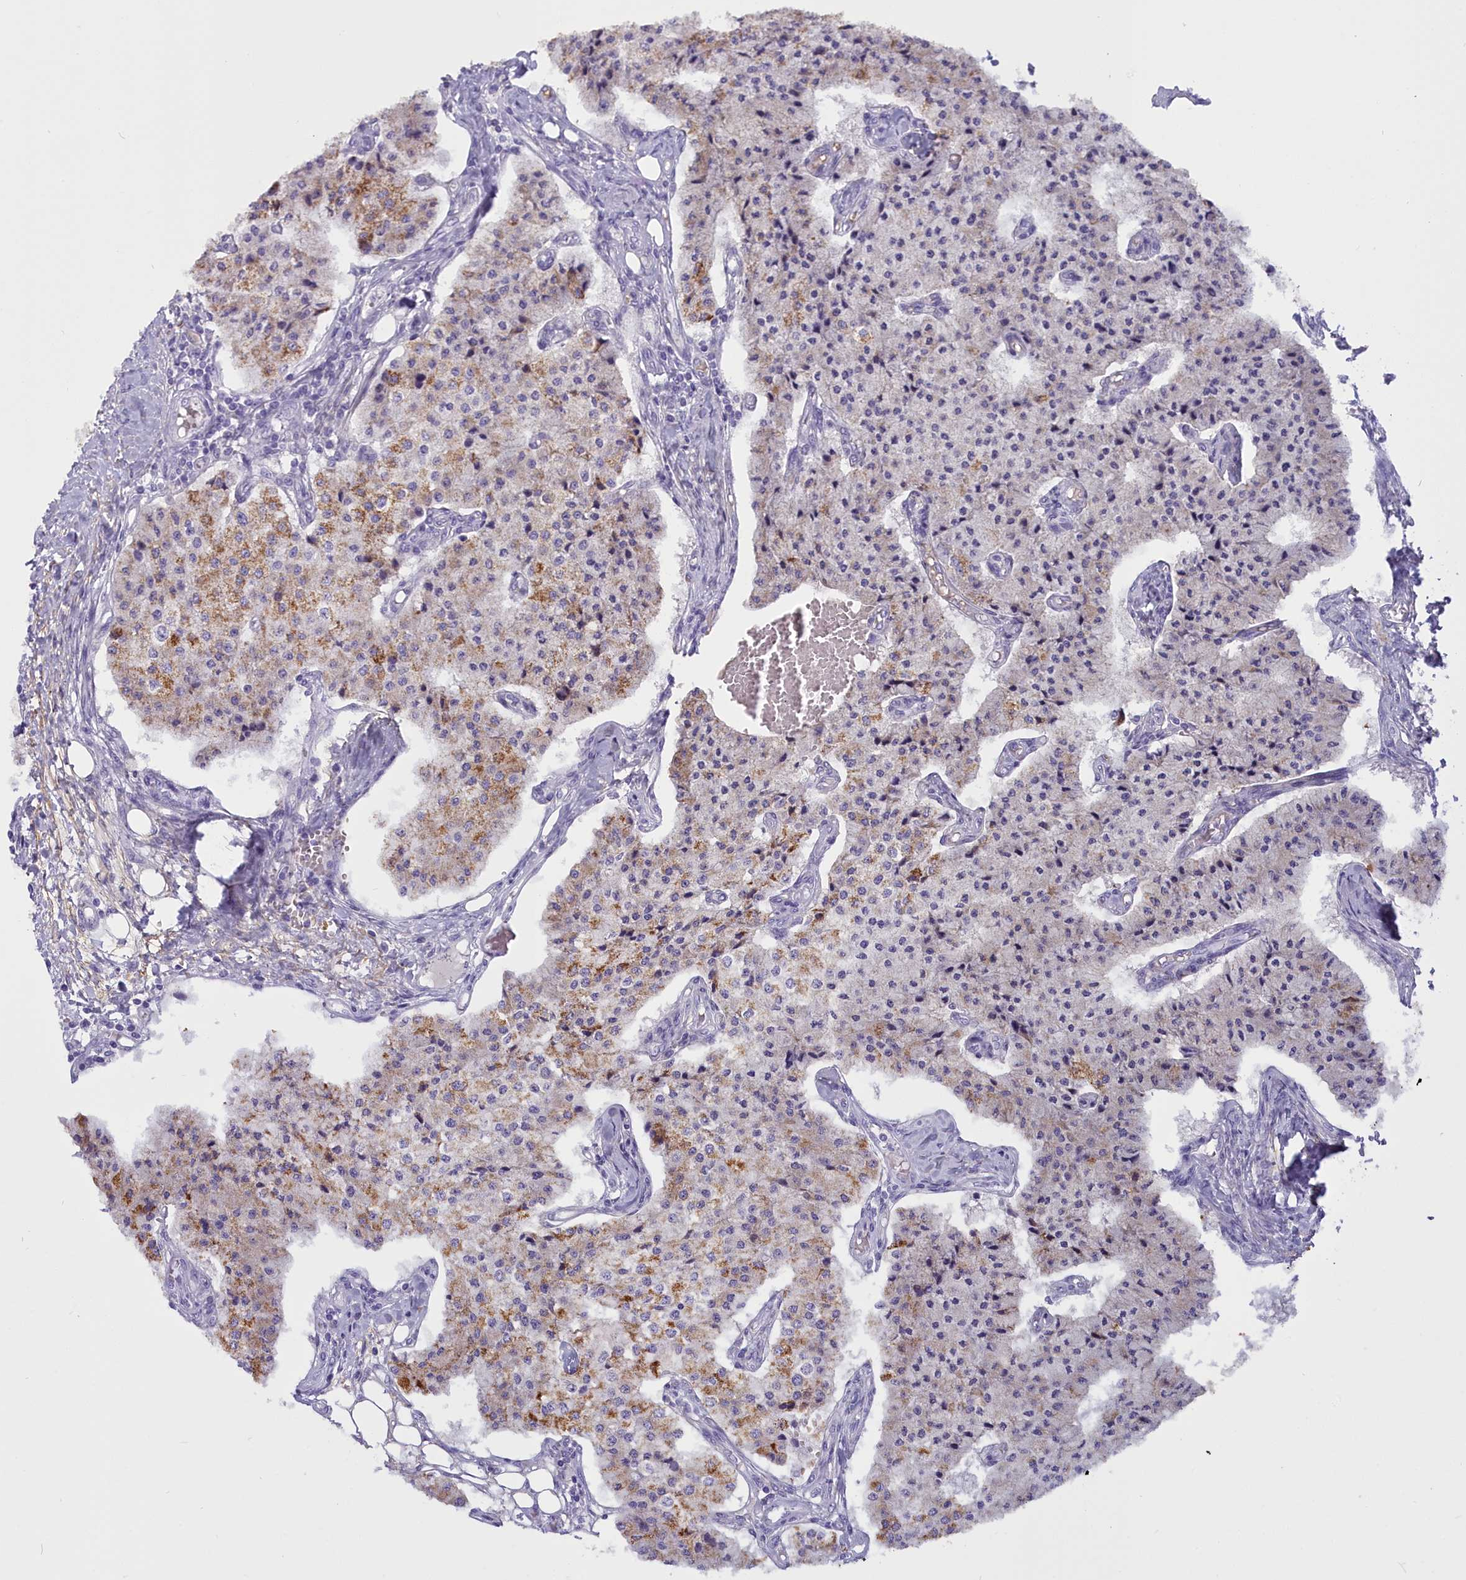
{"staining": {"intensity": "moderate", "quantity": "25%-75%", "location": "cytoplasmic/membranous"}, "tissue": "carcinoid", "cell_type": "Tumor cells", "image_type": "cancer", "snomed": [{"axis": "morphology", "description": "Carcinoid, malignant, NOS"}, {"axis": "topography", "description": "Colon"}], "caption": "The image shows a brown stain indicating the presence of a protein in the cytoplasmic/membranous of tumor cells in malignant carcinoid.", "gene": "OSTN", "patient": {"sex": "female", "age": 52}}